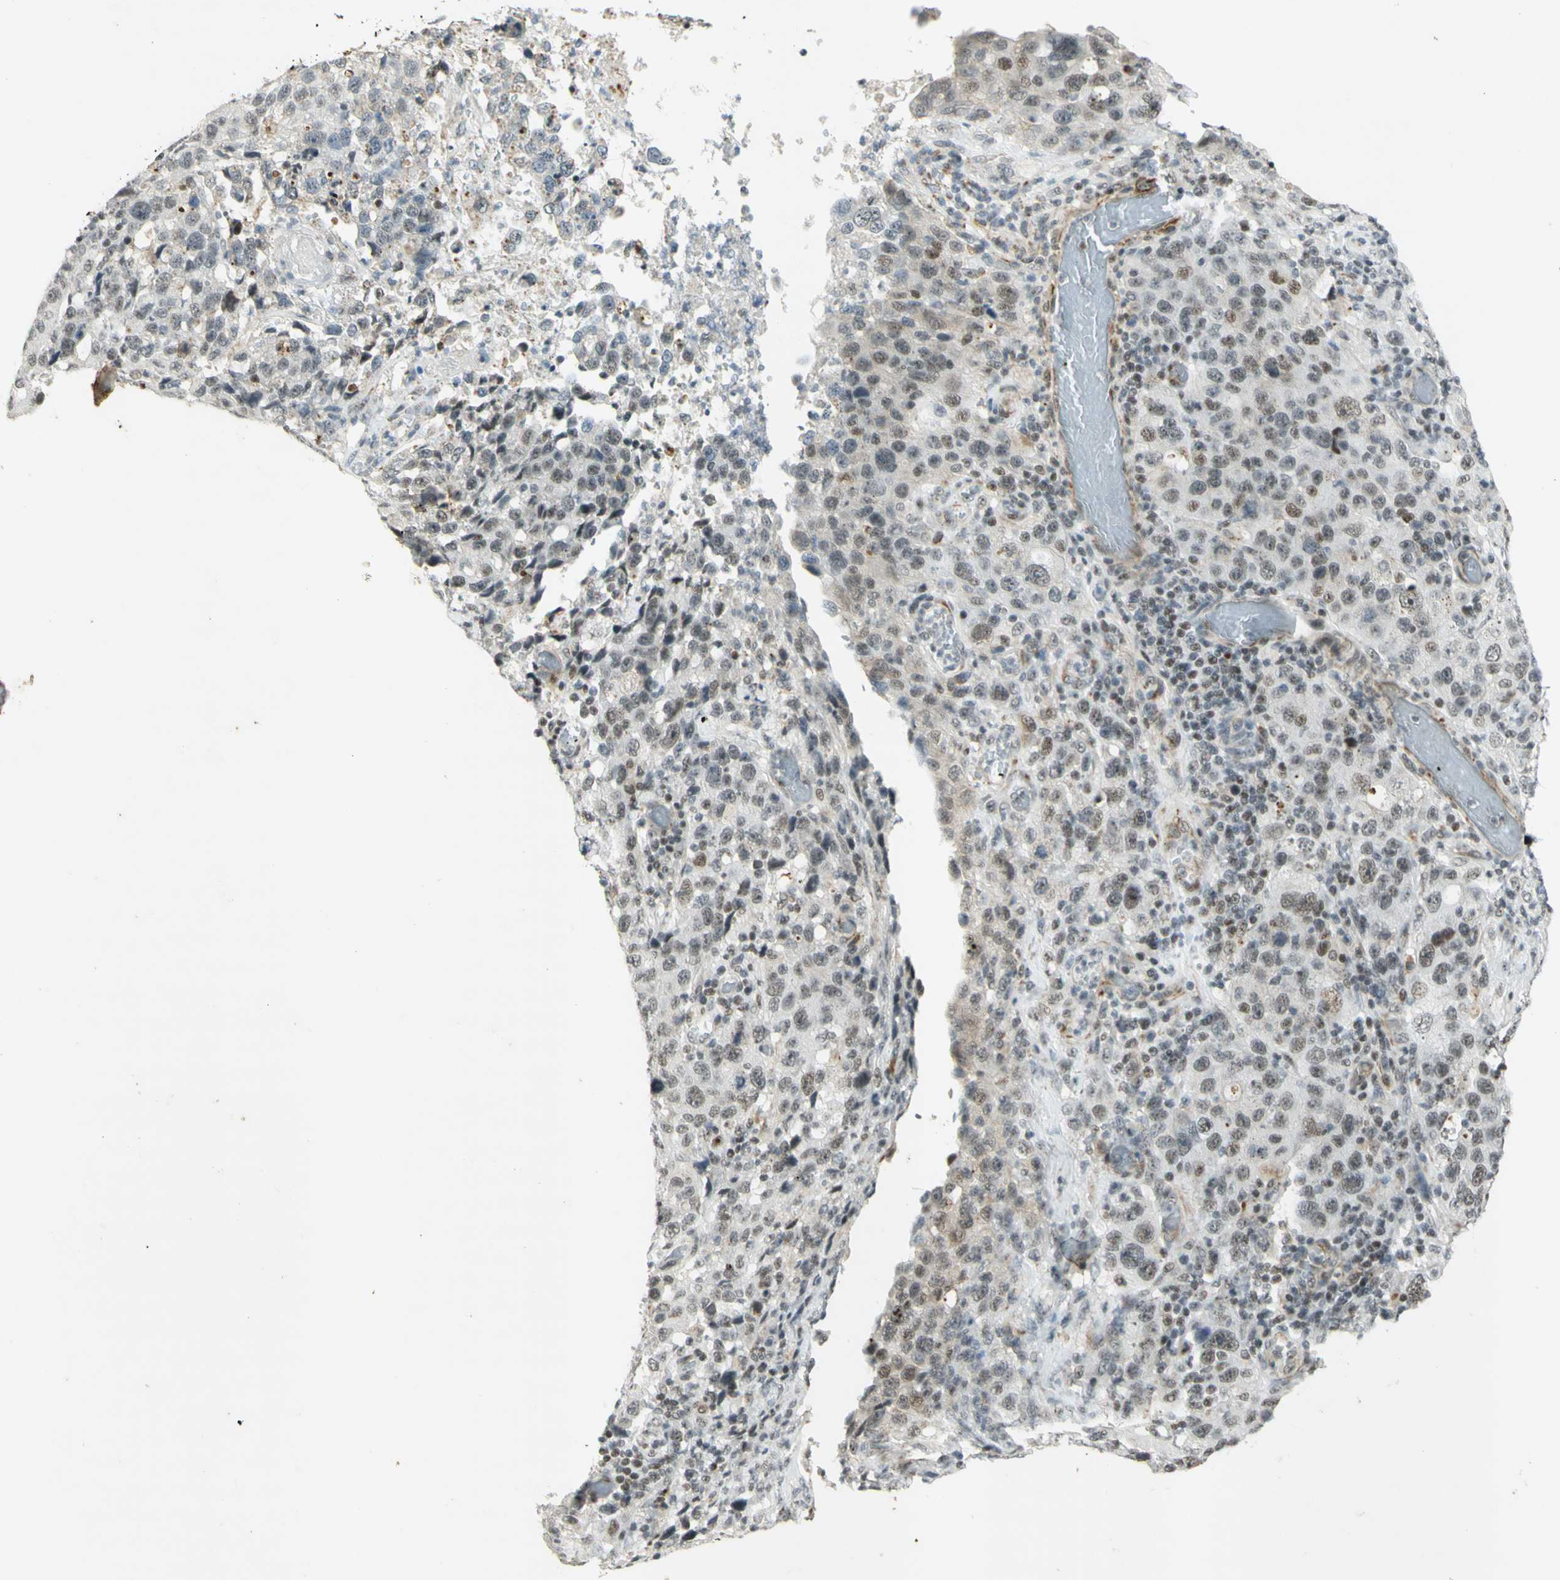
{"staining": {"intensity": "moderate", "quantity": ">75%", "location": "nuclear"}, "tissue": "stomach cancer", "cell_type": "Tumor cells", "image_type": "cancer", "snomed": [{"axis": "morphology", "description": "Normal tissue, NOS"}, {"axis": "morphology", "description": "Adenocarcinoma, NOS"}, {"axis": "topography", "description": "Stomach"}], "caption": "Immunohistochemical staining of stomach cancer shows moderate nuclear protein expression in about >75% of tumor cells.", "gene": "IRF1", "patient": {"sex": "male", "age": 48}}